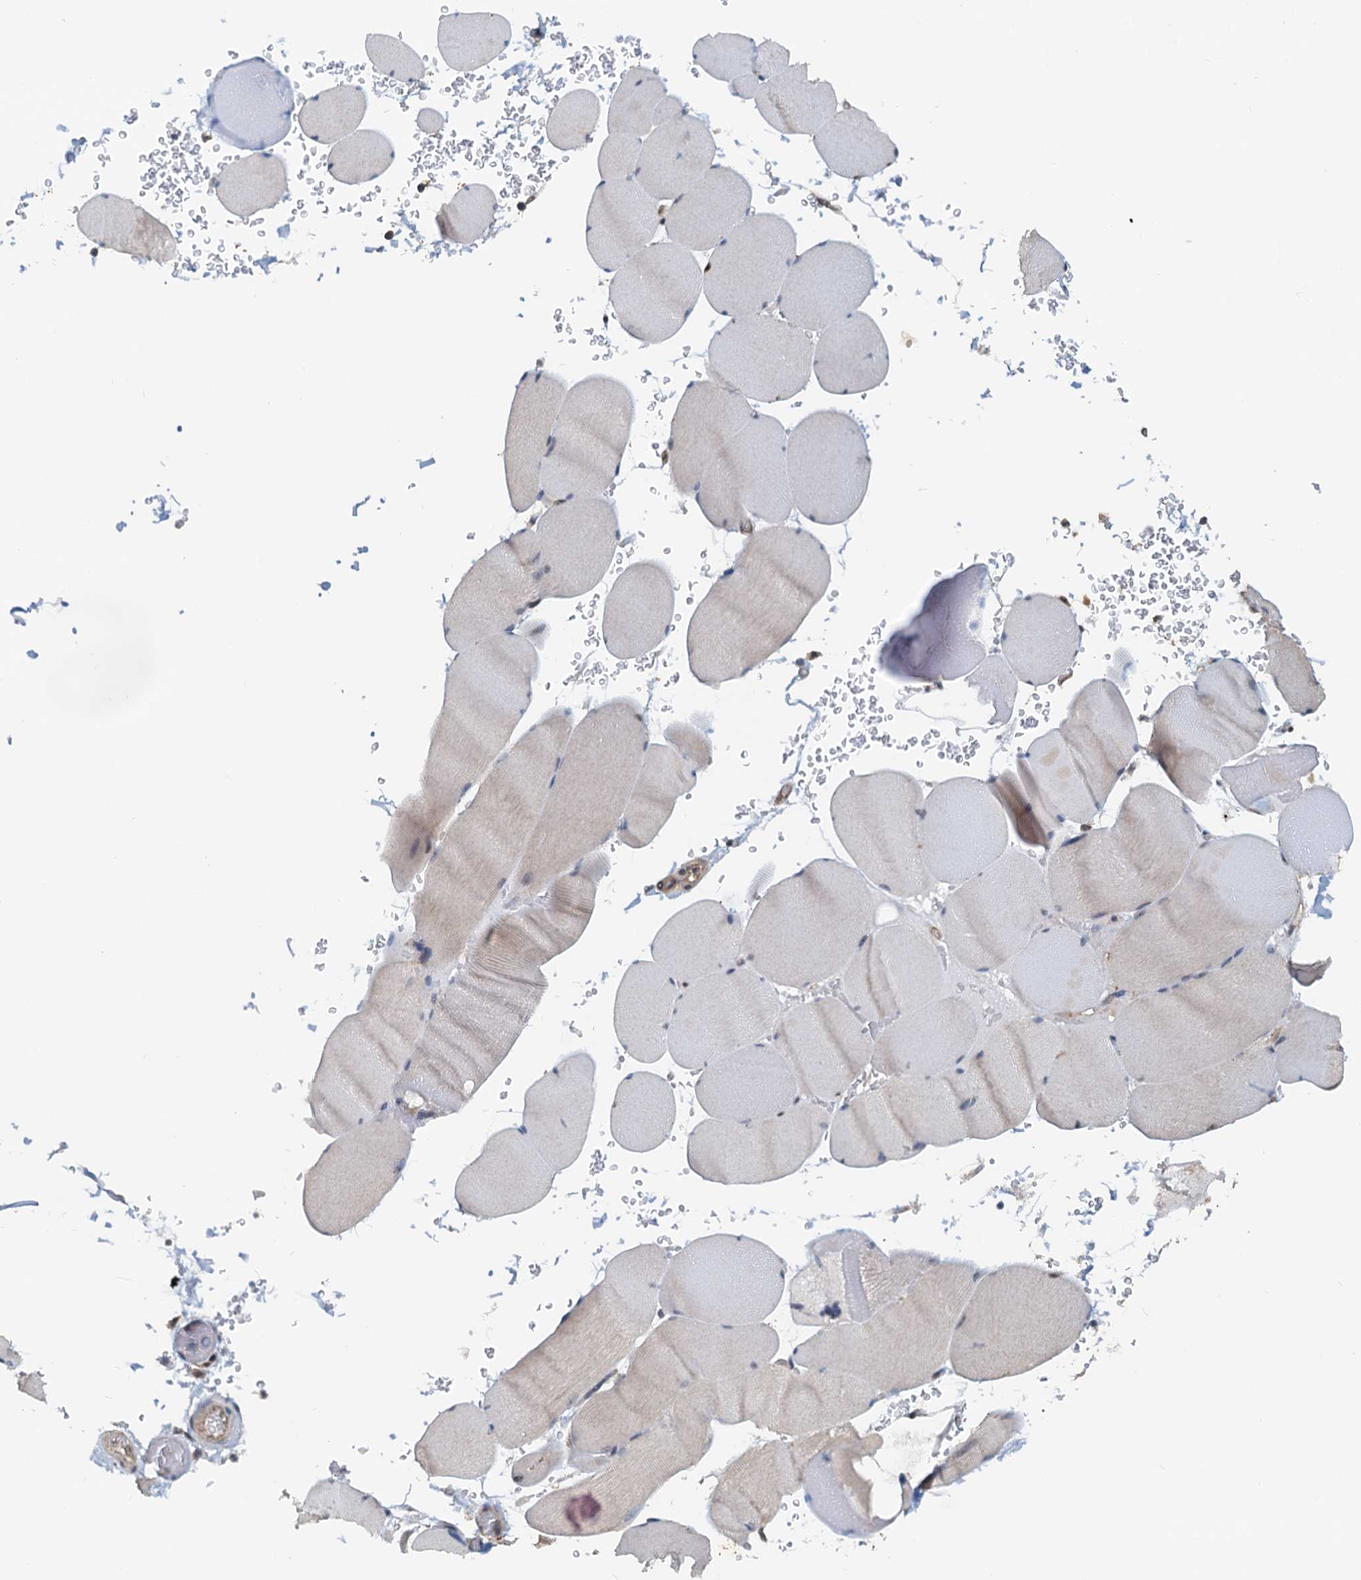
{"staining": {"intensity": "weak", "quantity": "<25%", "location": "cytoplasmic/membranous"}, "tissue": "skeletal muscle", "cell_type": "Myocytes", "image_type": "normal", "snomed": [{"axis": "morphology", "description": "Normal tissue, NOS"}, {"axis": "topography", "description": "Skeletal muscle"}, {"axis": "topography", "description": "Head-Neck"}], "caption": "DAB (3,3'-diaminobenzidine) immunohistochemical staining of normal human skeletal muscle reveals no significant positivity in myocytes. The staining is performed using DAB (3,3'-diaminobenzidine) brown chromogen with nuclei counter-stained in using hematoxylin.", "gene": "SPINDOC", "patient": {"sex": "male", "age": 66}}